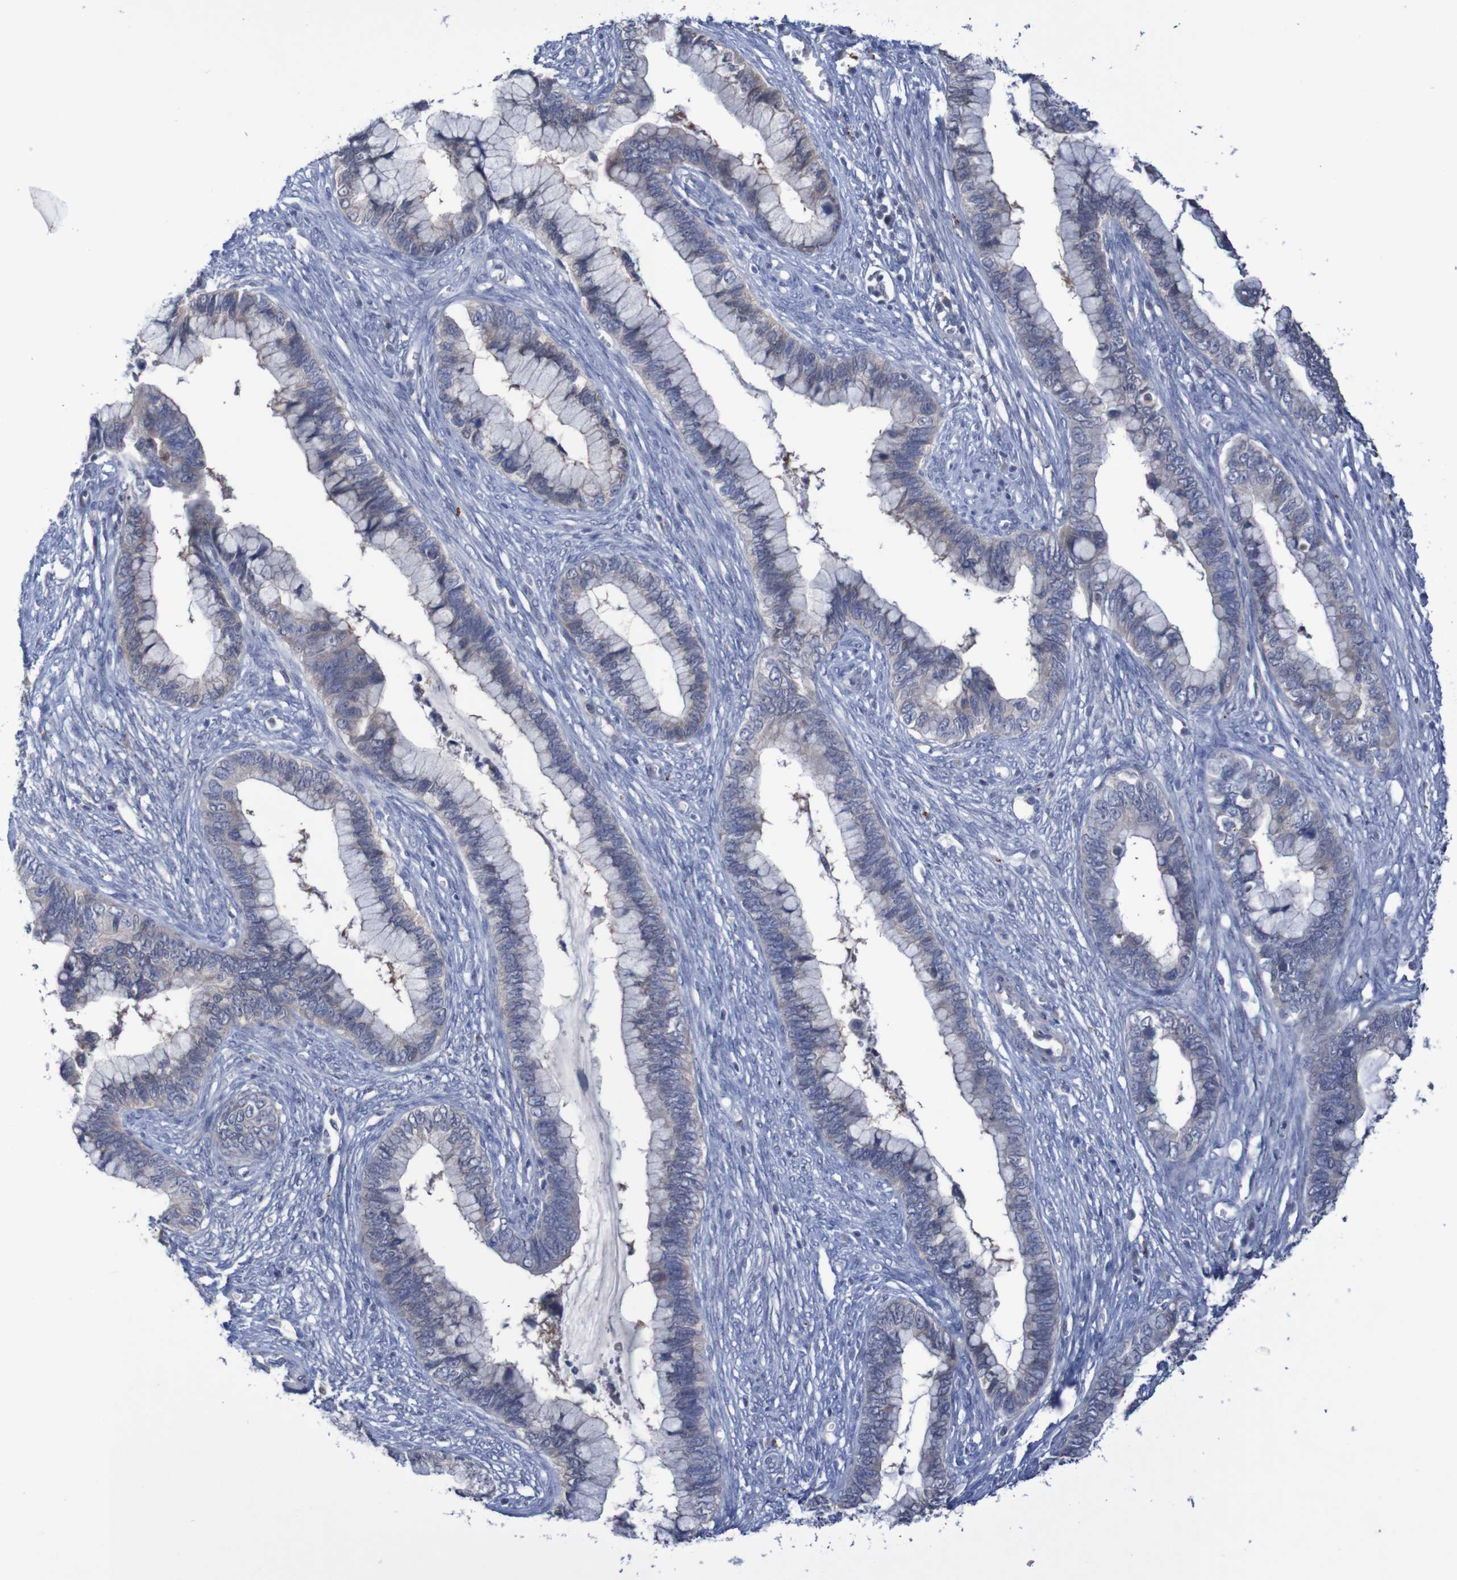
{"staining": {"intensity": "negative", "quantity": "none", "location": "none"}, "tissue": "cervical cancer", "cell_type": "Tumor cells", "image_type": "cancer", "snomed": [{"axis": "morphology", "description": "Adenocarcinoma, NOS"}, {"axis": "topography", "description": "Cervix"}], "caption": "Immunohistochemistry photomicrograph of neoplastic tissue: cervical cancer stained with DAB displays no significant protein expression in tumor cells.", "gene": "FBP2", "patient": {"sex": "female", "age": 44}}